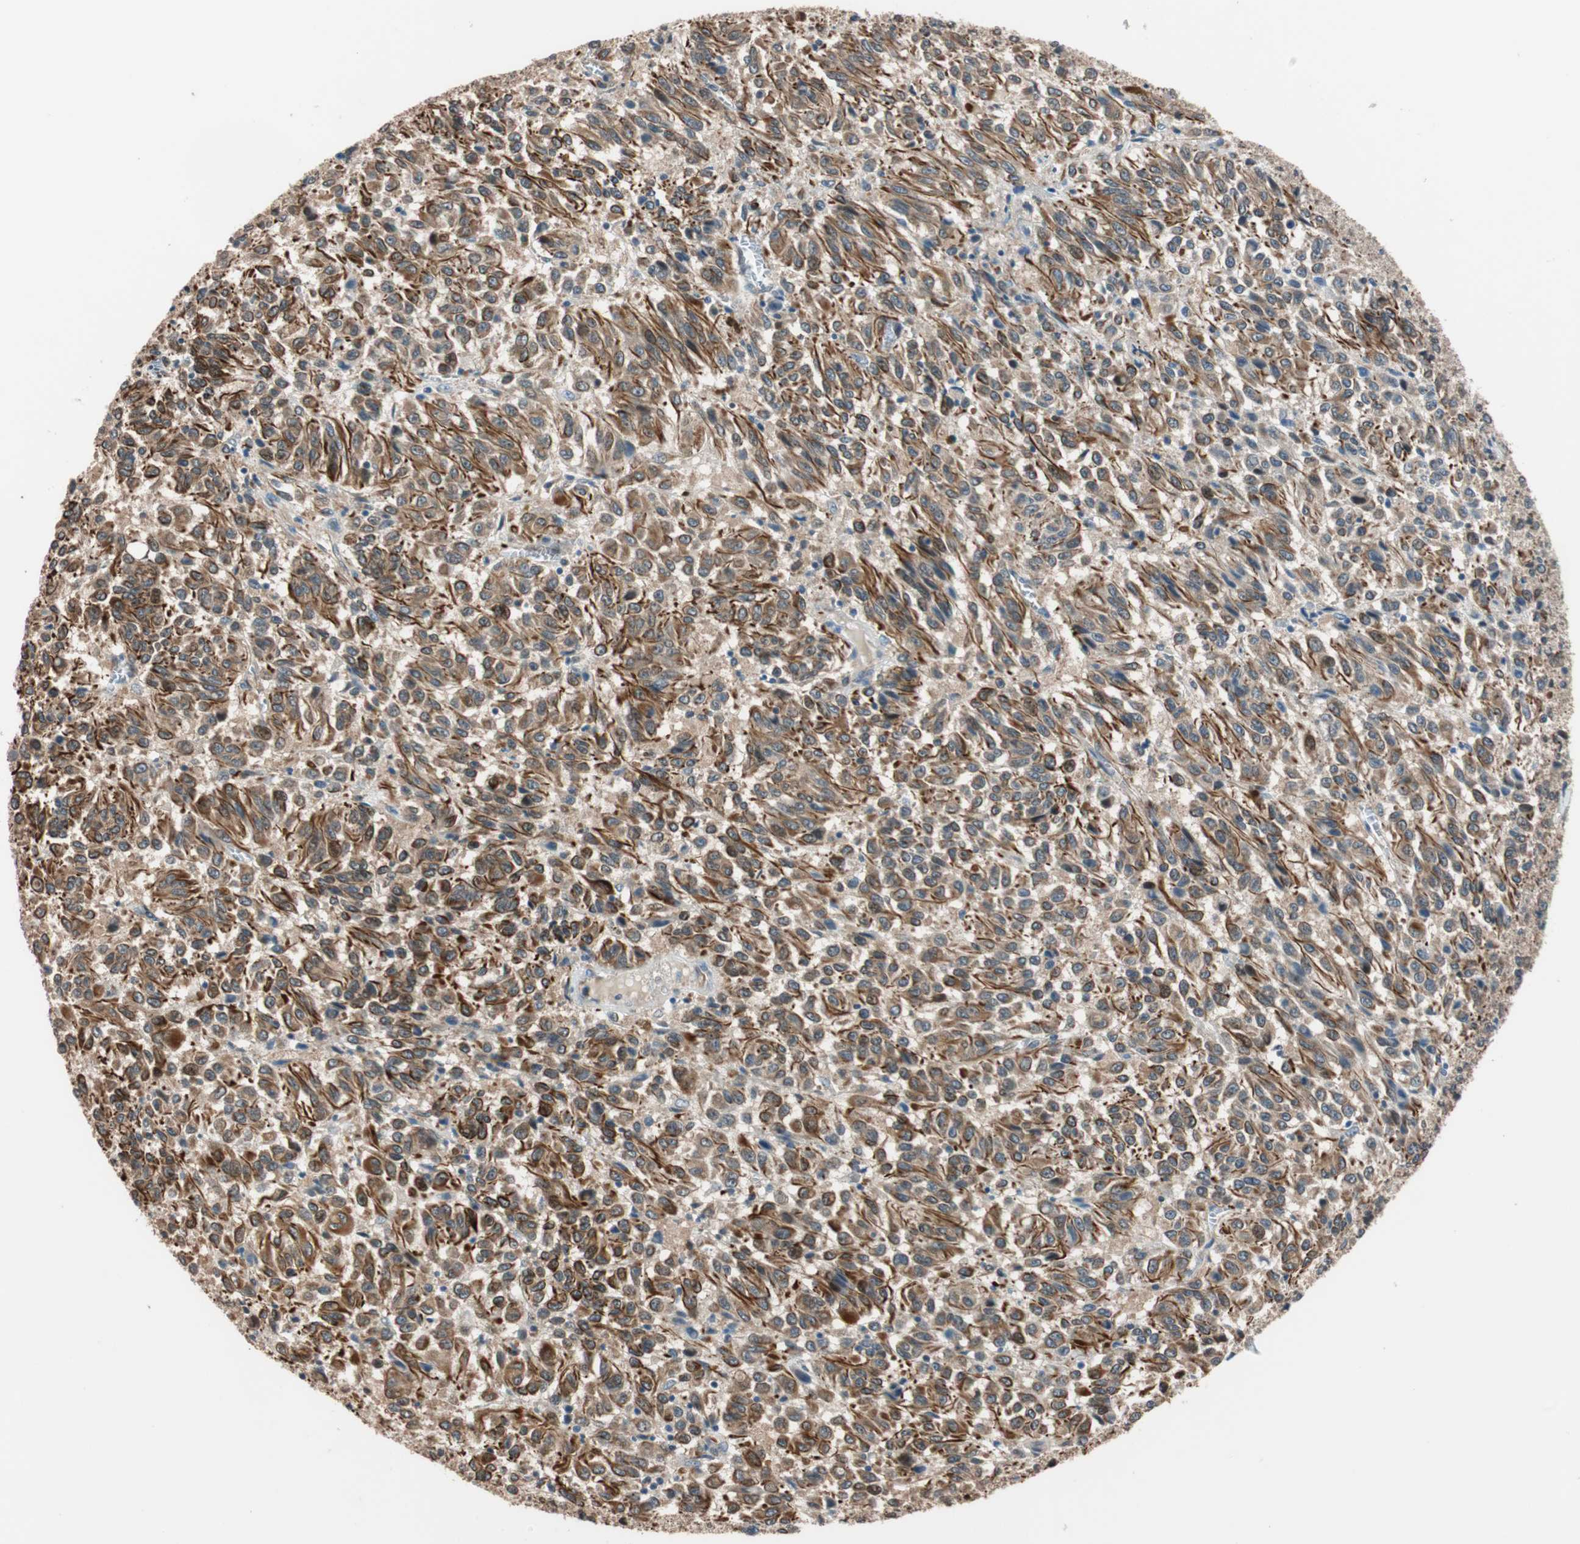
{"staining": {"intensity": "moderate", "quantity": ">75%", "location": "cytoplasmic/membranous"}, "tissue": "melanoma", "cell_type": "Tumor cells", "image_type": "cancer", "snomed": [{"axis": "morphology", "description": "Malignant melanoma, Metastatic site"}, {"axis": "topography", "description": "Lung"}], "caption": "Melanoma stained with a protein marker demonstrates moderate staining in tumor cells.", "gene": "PIK3R3", "patient": {"sex": "male", "age": 64}}